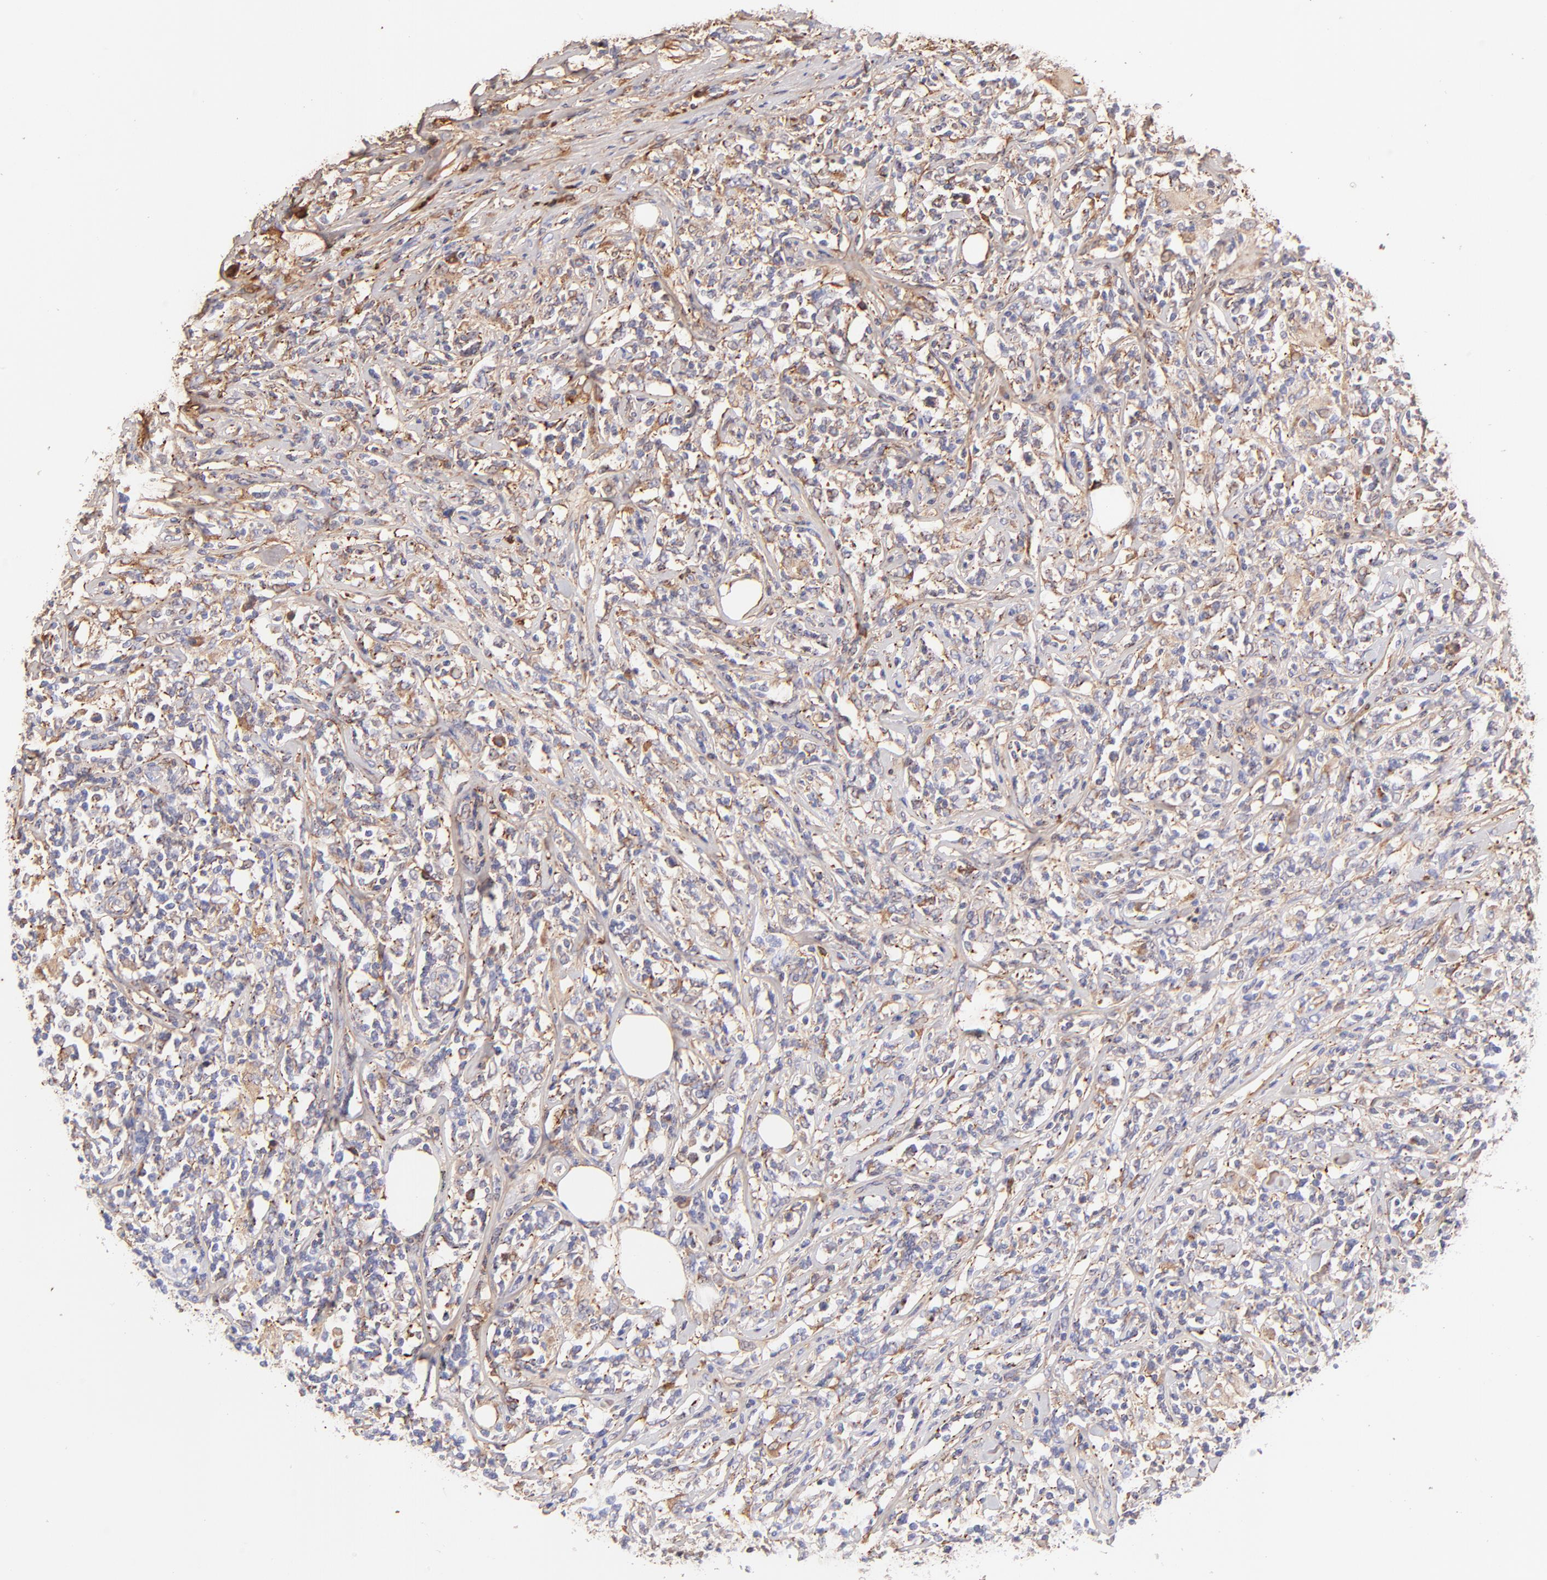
{"staining": {"intensity": "weak", "quantity": ">75%", "location": "cytoplasmic/membranous"}, "tissue": "lymphoma", "cell_type": "Tumor cells", "image_type": "cancer", "snomed": [{"axis": "morphology", "description": "Malignant lymphoma, non-Hodgkin's type, High grade"}, {"axis": "topography", "description": "Lymph node"}], "caption": "DAB immunohistochemical staining of human lymphoma shows weak cytoplasmic/membranous protein positivity in about >75% of tumor cells.", "gene": "BGN", "patient": {"sex": "female", "age": 84}}